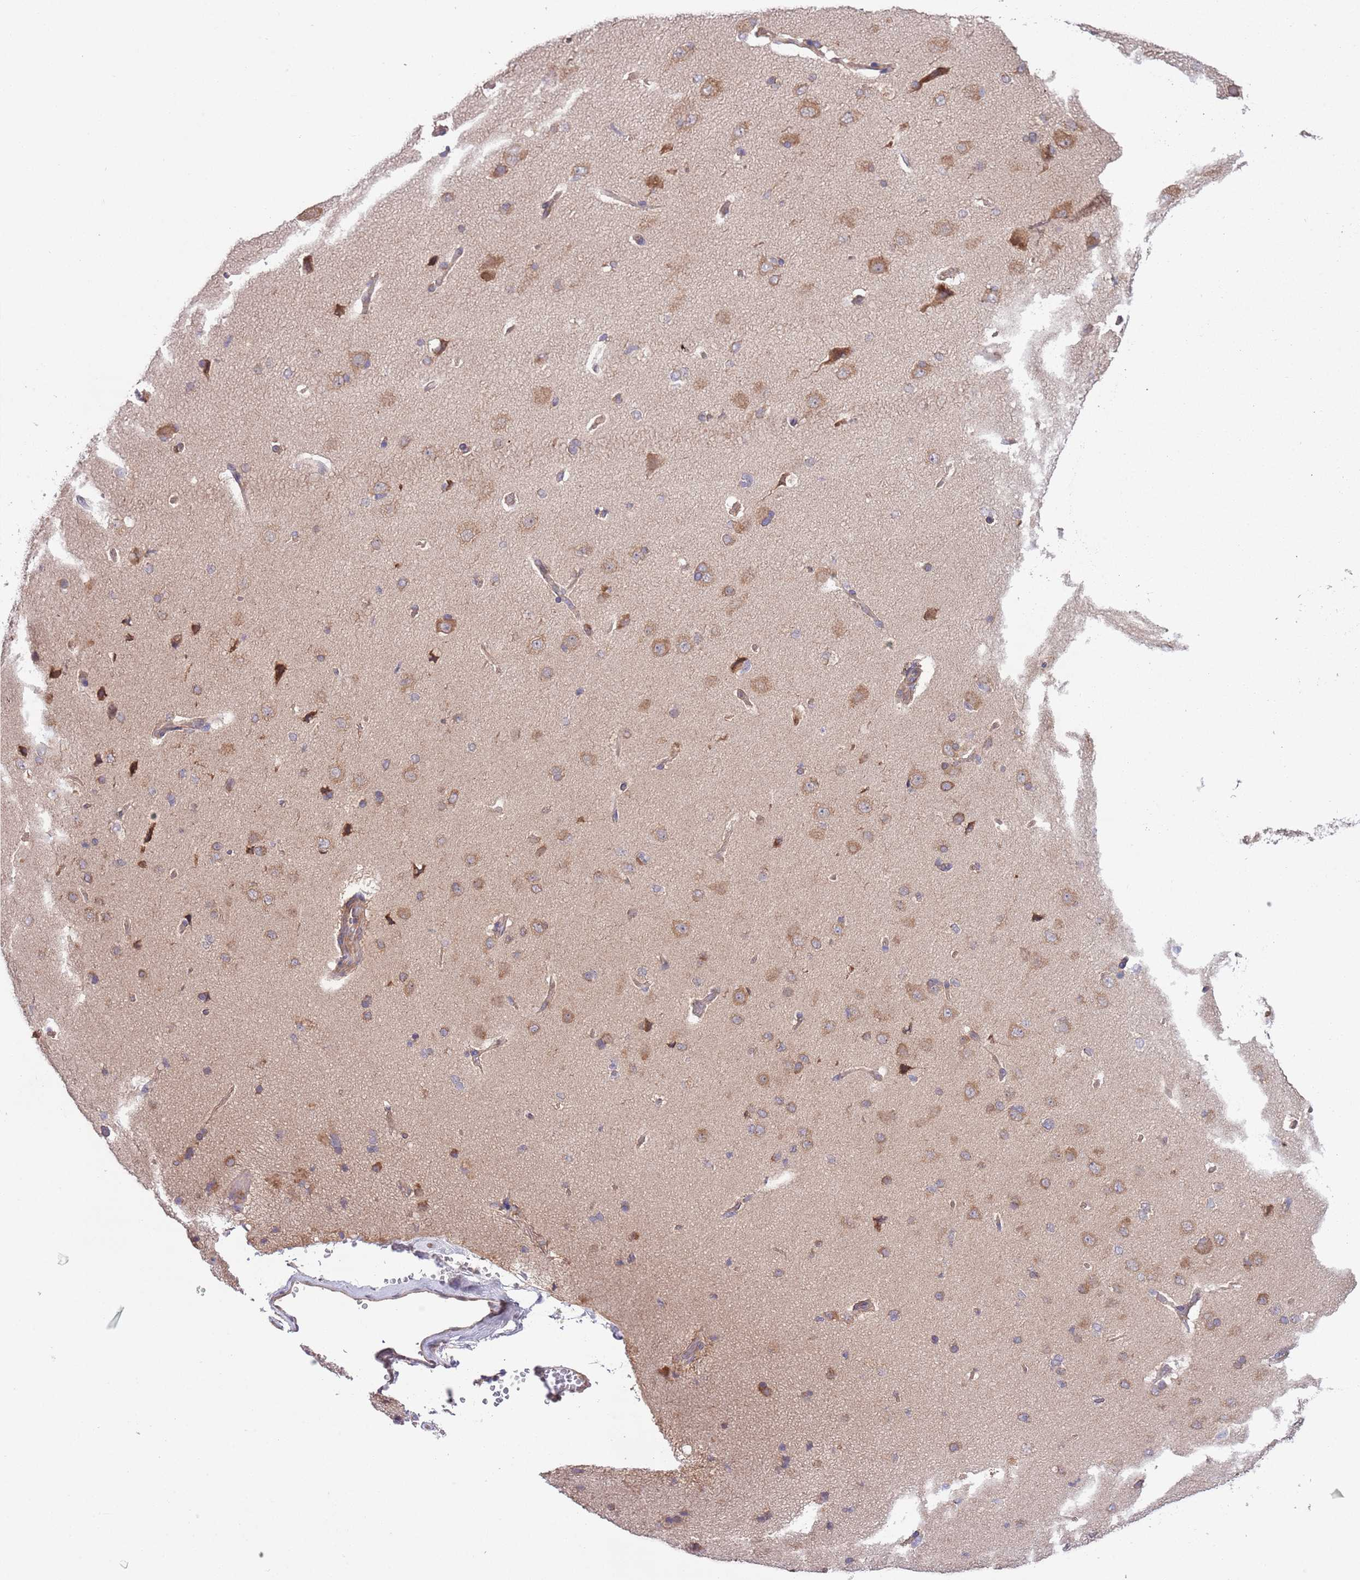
{"staining": {"intensity": "moderate", "quantity": "<25%", "location": "cytoplasmic/membranous"}, "tissue": "cerebral cortex", "cell_type": "Endothelial cells", "image_type": "normal", "snomed": [{"axis": "morphology", "description": "Normal tissue, NOS"}, {"axis": "topography", "description": "Cerebral cortex"}], "caption": "The image exhibits immunohistochemical staining of unremarkable cerebral cortex. There is moderate cytoplasmic/membranous staining is seen in about <25% of endothelial cells. Using DAB (3,3'-diaminobenzidine) (brown) and hematoxylin (blue) stains, captured at high magnification using brightfield microscopy.", "gene": "MFNG", "patient": {"sex": "male", "age": 62}}